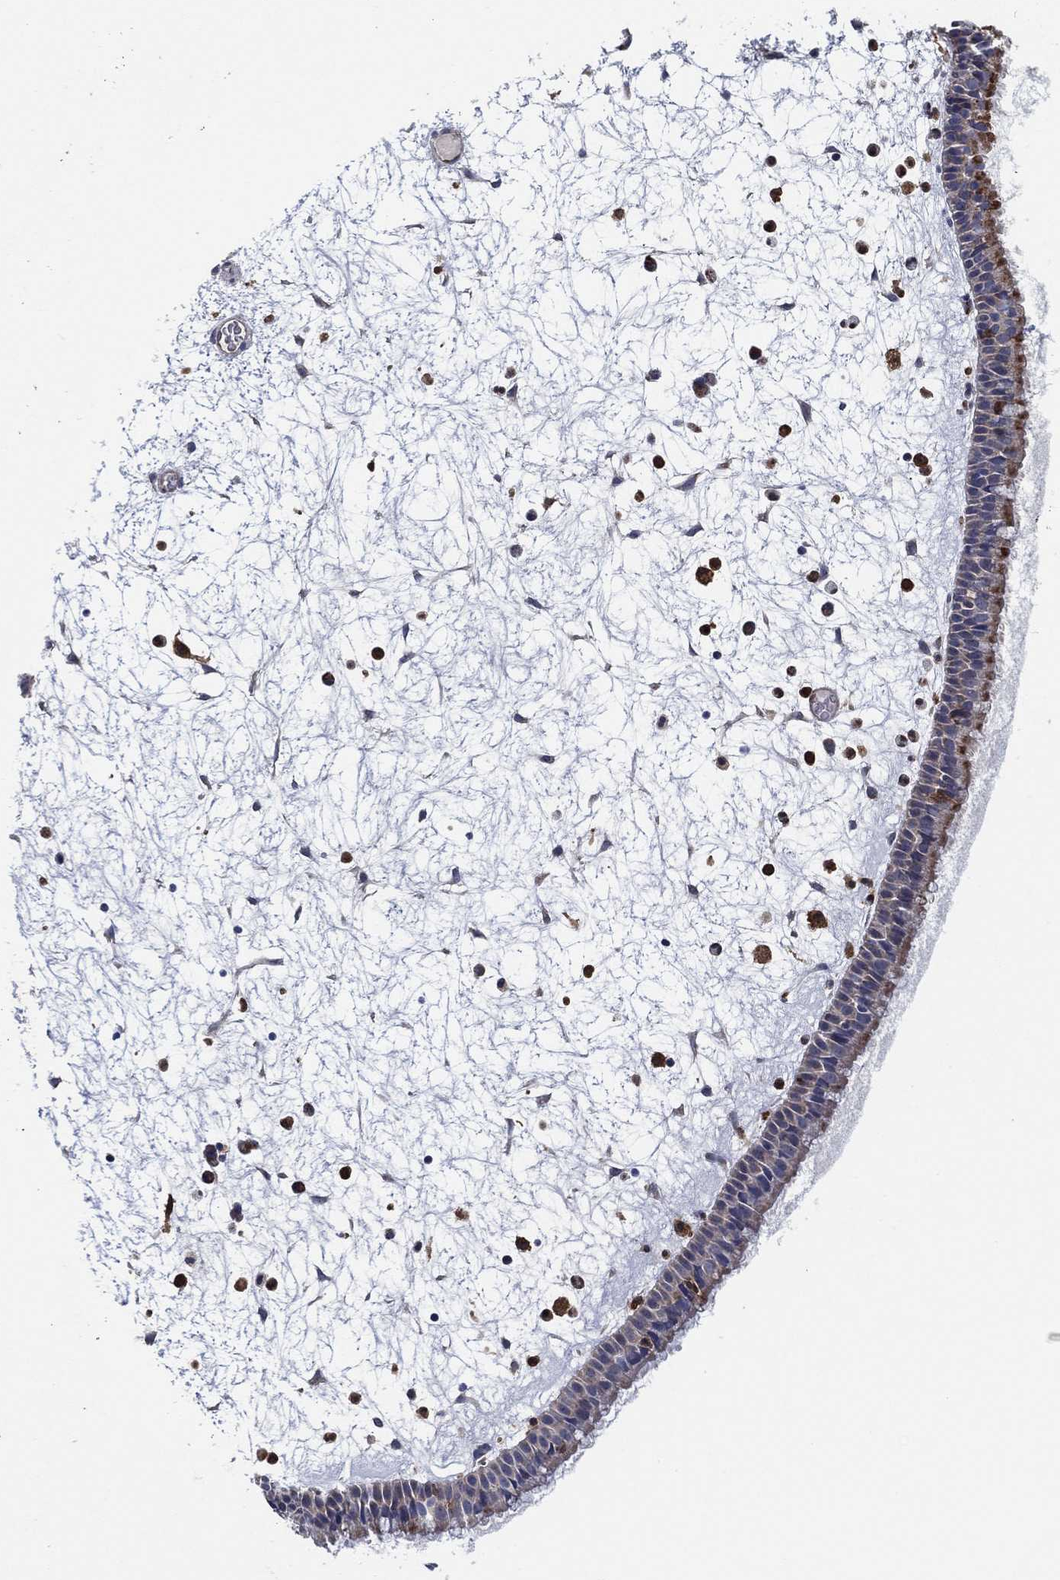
{"staining": {"intensity": "moderate", "quantity": "<25%", "location": "cytoplasmic/membranous"}, "tissue": "nasopharynx", "cell_type": "Respiratory epithelial cells", "image_type": "normal", "snomed": [{"axis": "morphology", "description": "Normal tissue, NOS"}, {"axis": "topography", "description": "Nasopharynx"}], "caption": "Protein expression analysis of normal human nasopharynx reveals moderate cytoplasmic/membranous positivity in about <25% of respiratory epithelial cells. (Stains: DAB (3,3'-diaminobenzidine) in brown, nuclei in blue, Microscopy: brightfield microscopy at high magnification).", "gene": "FES", "patient": {"sex": "male", "age": 58}}